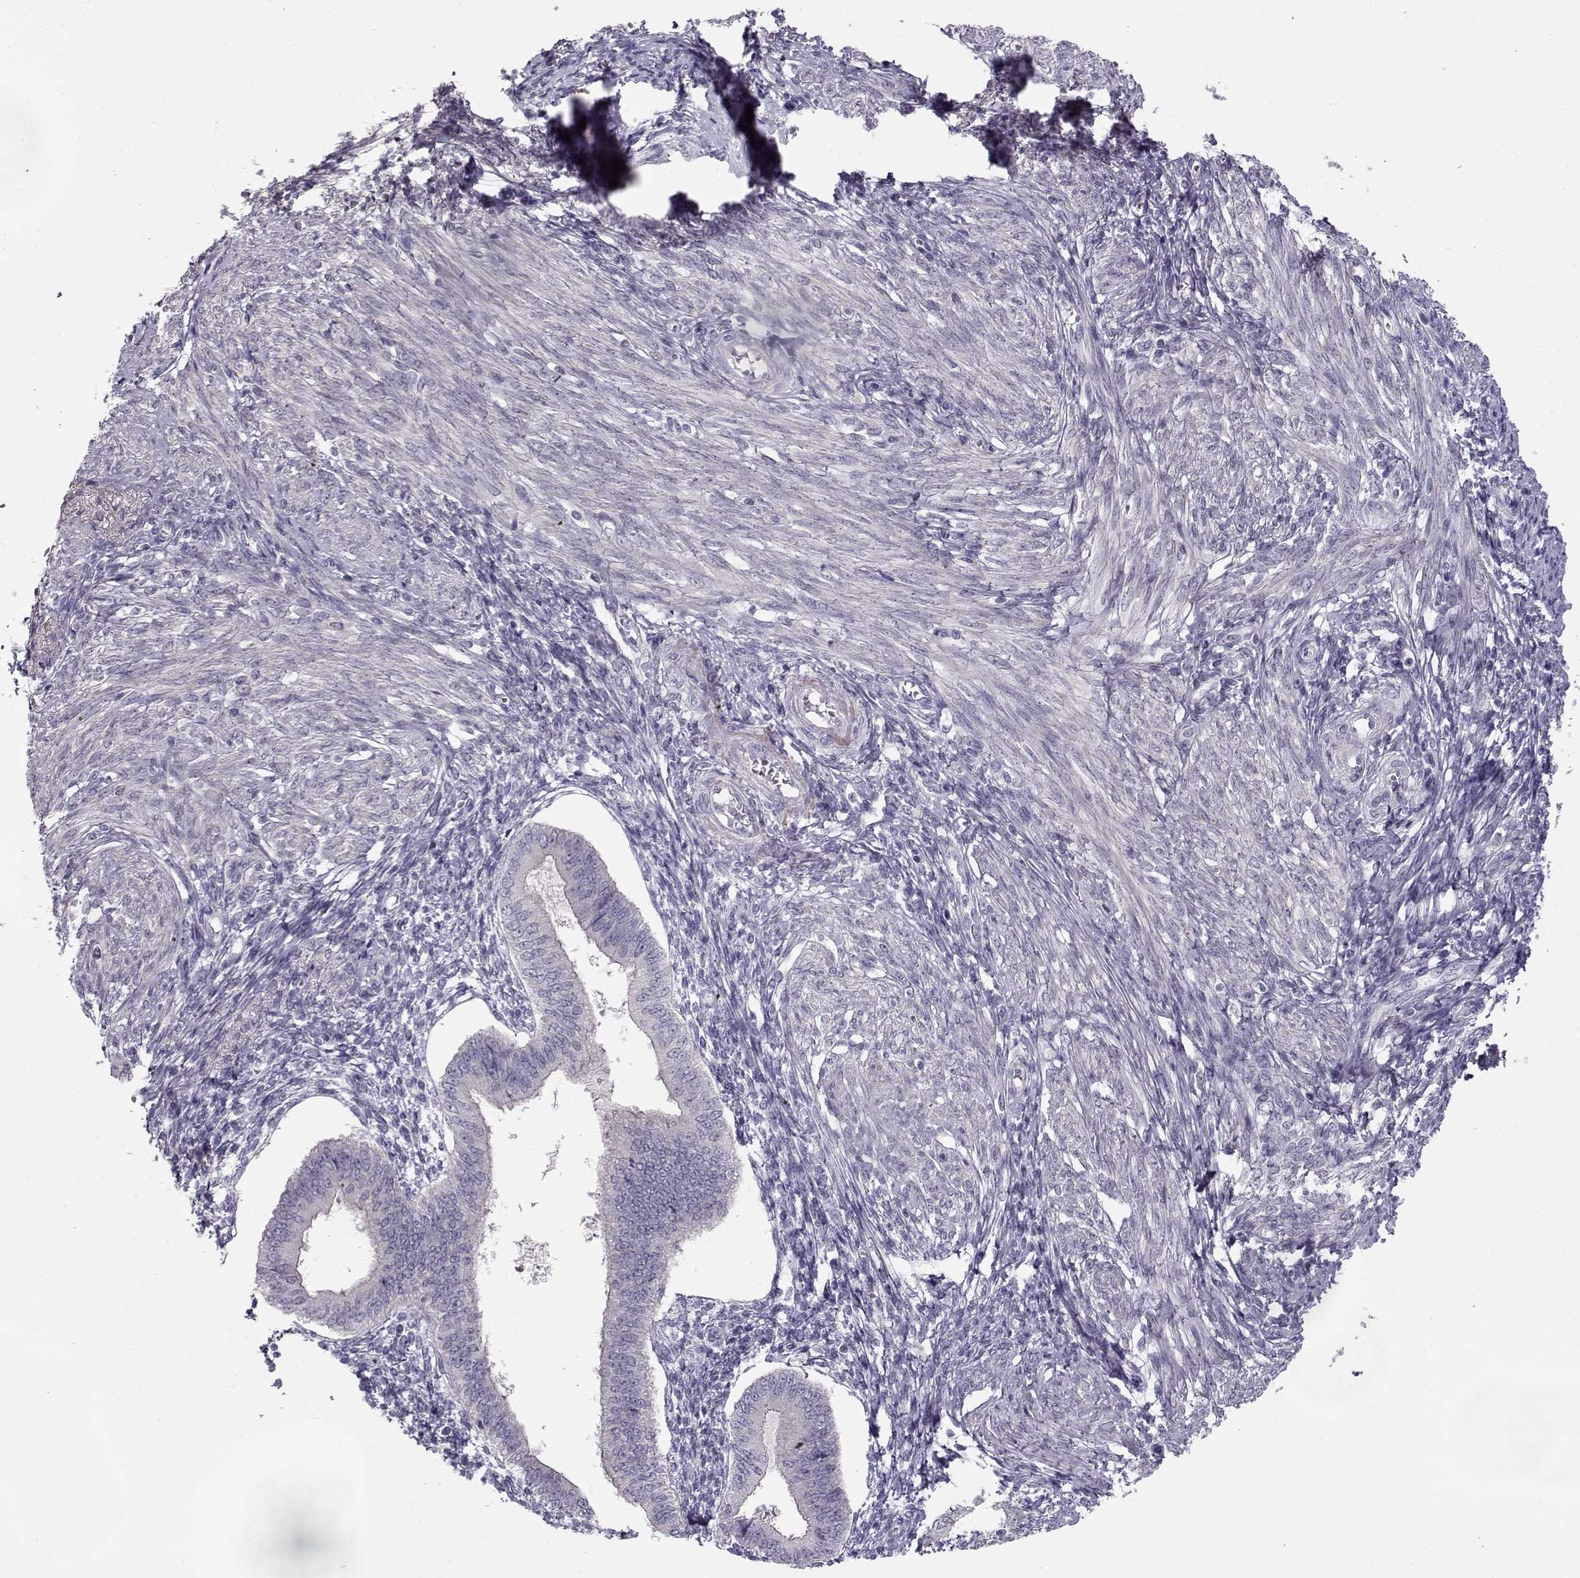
{"staining": {"intensity": "negative", "quantity": "none", "location": "none"}, "tissue": "endometrium", "cell_type": "Cells in endometrial stroma", "image_type": "normal", "snomed": [{"axis": "morphology", "description": "Normal tissue, NOS"}, {"axis": "topography", "description": "Endometrium"}], "caption": "Immunohistochemistry of benign endometrium exhibits no positivity in cells in endometrial stroma.", "gene": "GRK1", "patient": {"sex": "female", "age": 42}}